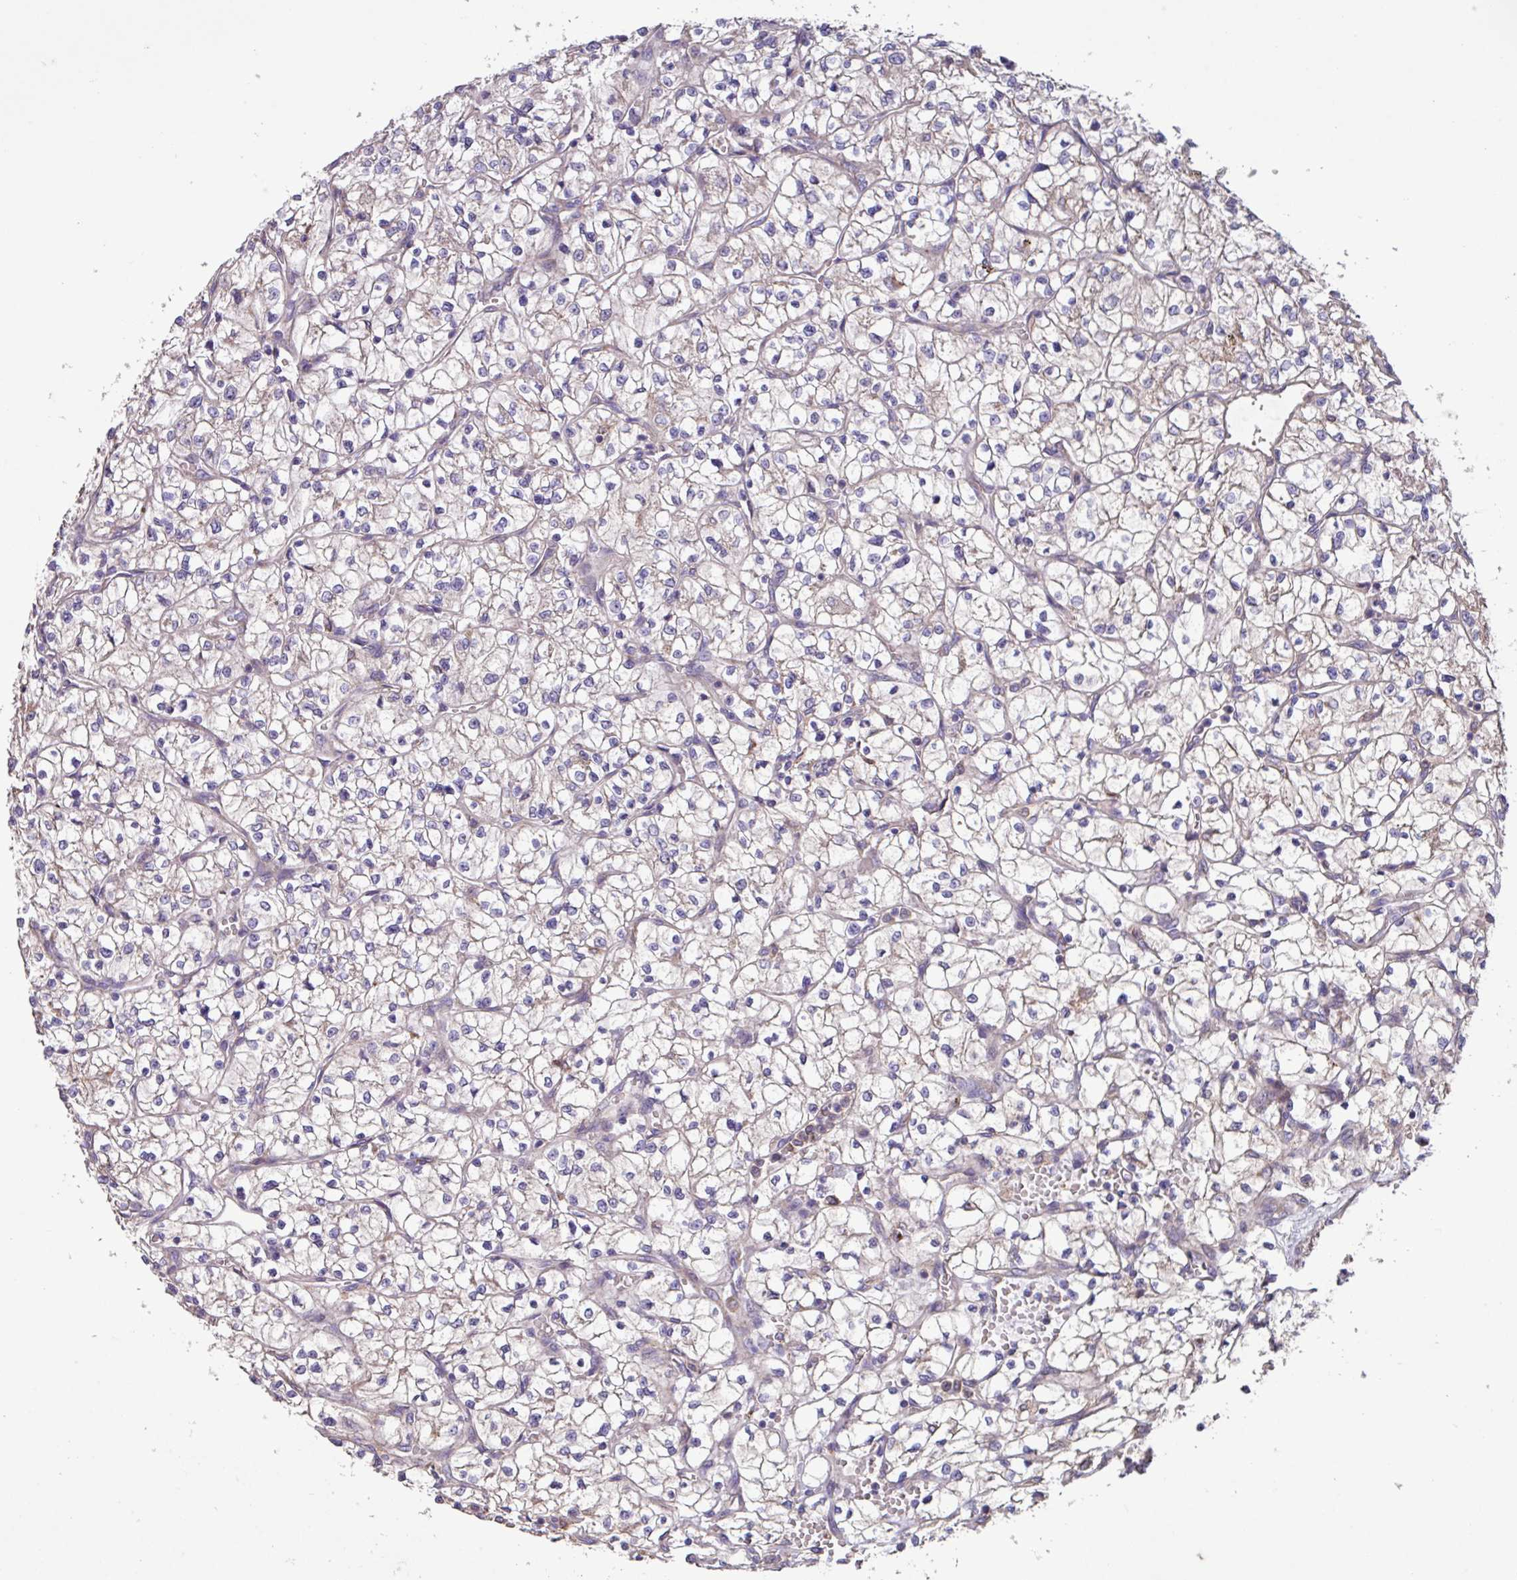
{"staining": {"intensity": "negative", "quantity": "none", "location": "none"}, "tissue": "renal cancer", "cell_type": "Tumor cells", "image_type": "cancer", "snomed": [{"axis": "morphology", "description": "Adenocarcinoma, NOS"}, {"axis": "topography", "description": "Kidney"}], "caption": "Immunohistochemistry image of neoplastic tissue: human adenocarcinoma (renal) stained with DAB reveals no significant protein expression in tumor cells.", "gene": "PTPRQ", "patient": {"sex": "female", "age": 64}}